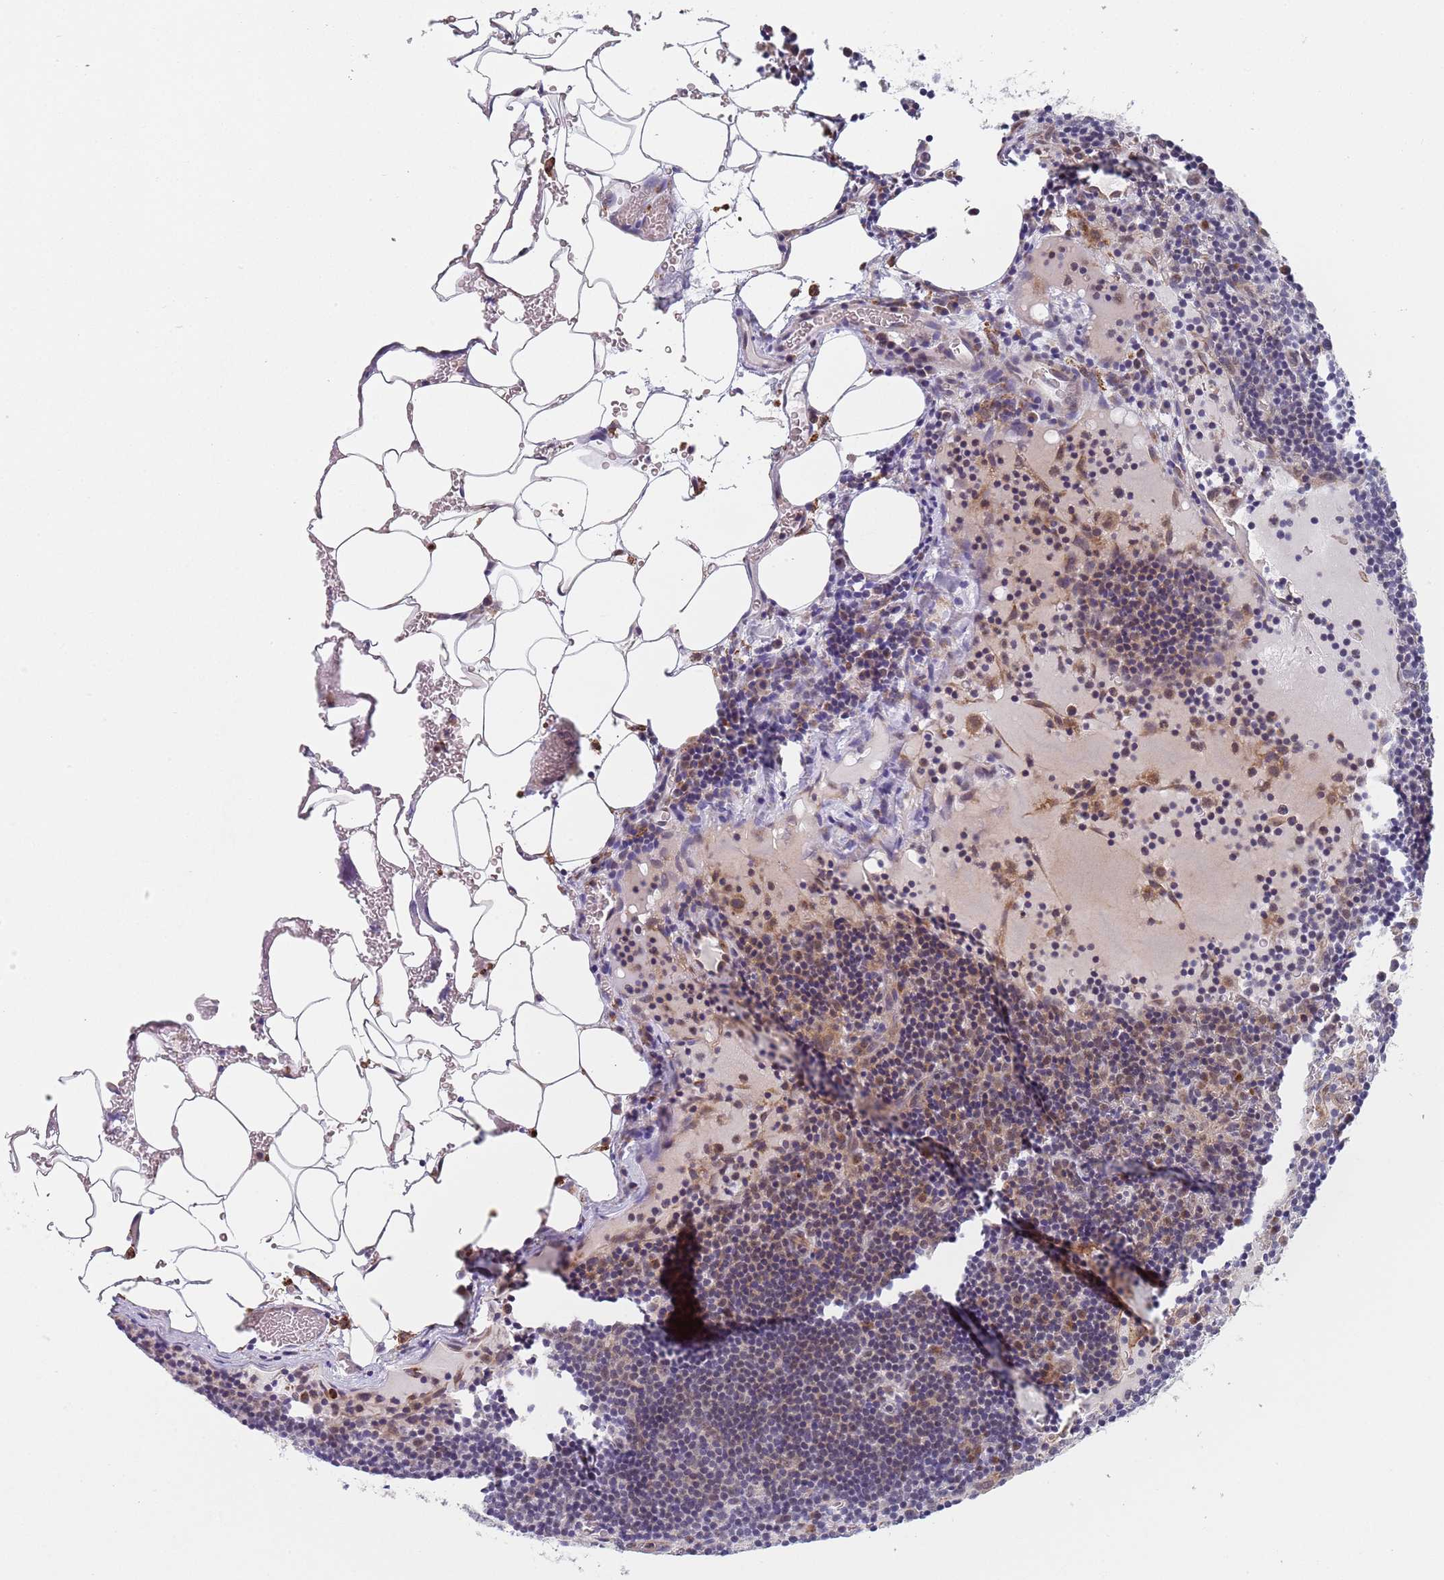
{"staining": {"intensity": "moderate", "quantity": "<25%", "location": "nuclear"}, "tissue": "lymph node", "cell_type": "Germinal center cells", "image_type": "normal", "snomed": [{"axis": "morphology", "description": "Normal tissue, NOS"}, {"axis": "topography", "description": "Lymph node"}], "caption": "The image displays a brown stain indicating the presence of a protein in the nuclear of germinal center cells in lymph node. (DAB (3,3'-diaminobenzidine) IHC with brightfield microscopy, high magnification).", "gene": "PLCL2", "patient": {"sex": "male", "age": 53}}